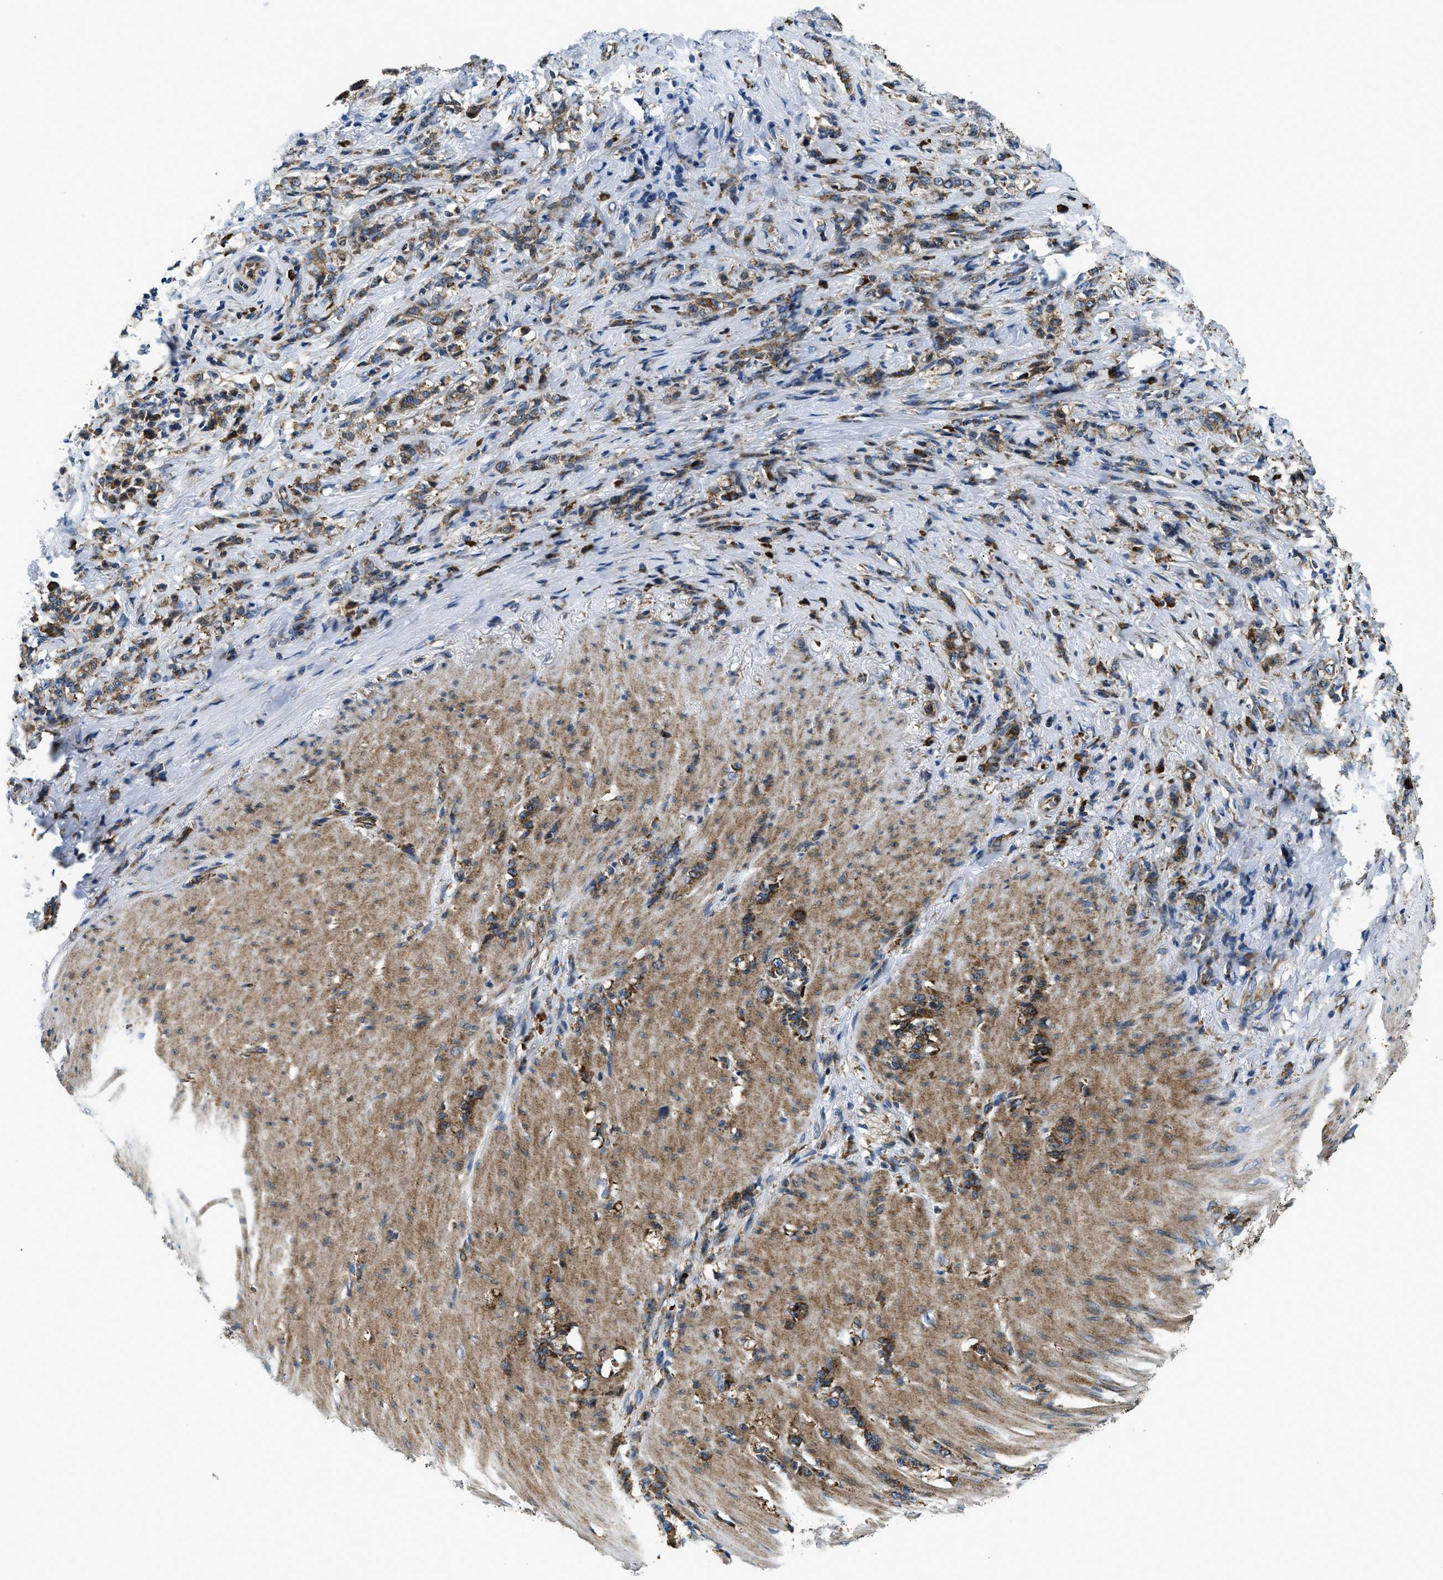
{"staining": {"intensity": "moderate", "quantity": ">75%", "location": "cytoplasmic/membranous"}, "tissue": "stomach cancer", "cell_type": "Tumor cells", "image_type": "cancer", "snomed": [{"axis": "morphology", "description": "Adenocarcinoma, NOS"}, {"axis": "topography", "description": "Stomach, lower"}], "caption": "Stomach adenocarcinoma stained for a protein (brown) shows moderate cytoplasmic/membranous positive staining in approximately >75% of tumor cells.", "gene": "CSPG4", "patient": {"sex": "male", "age": 88}}